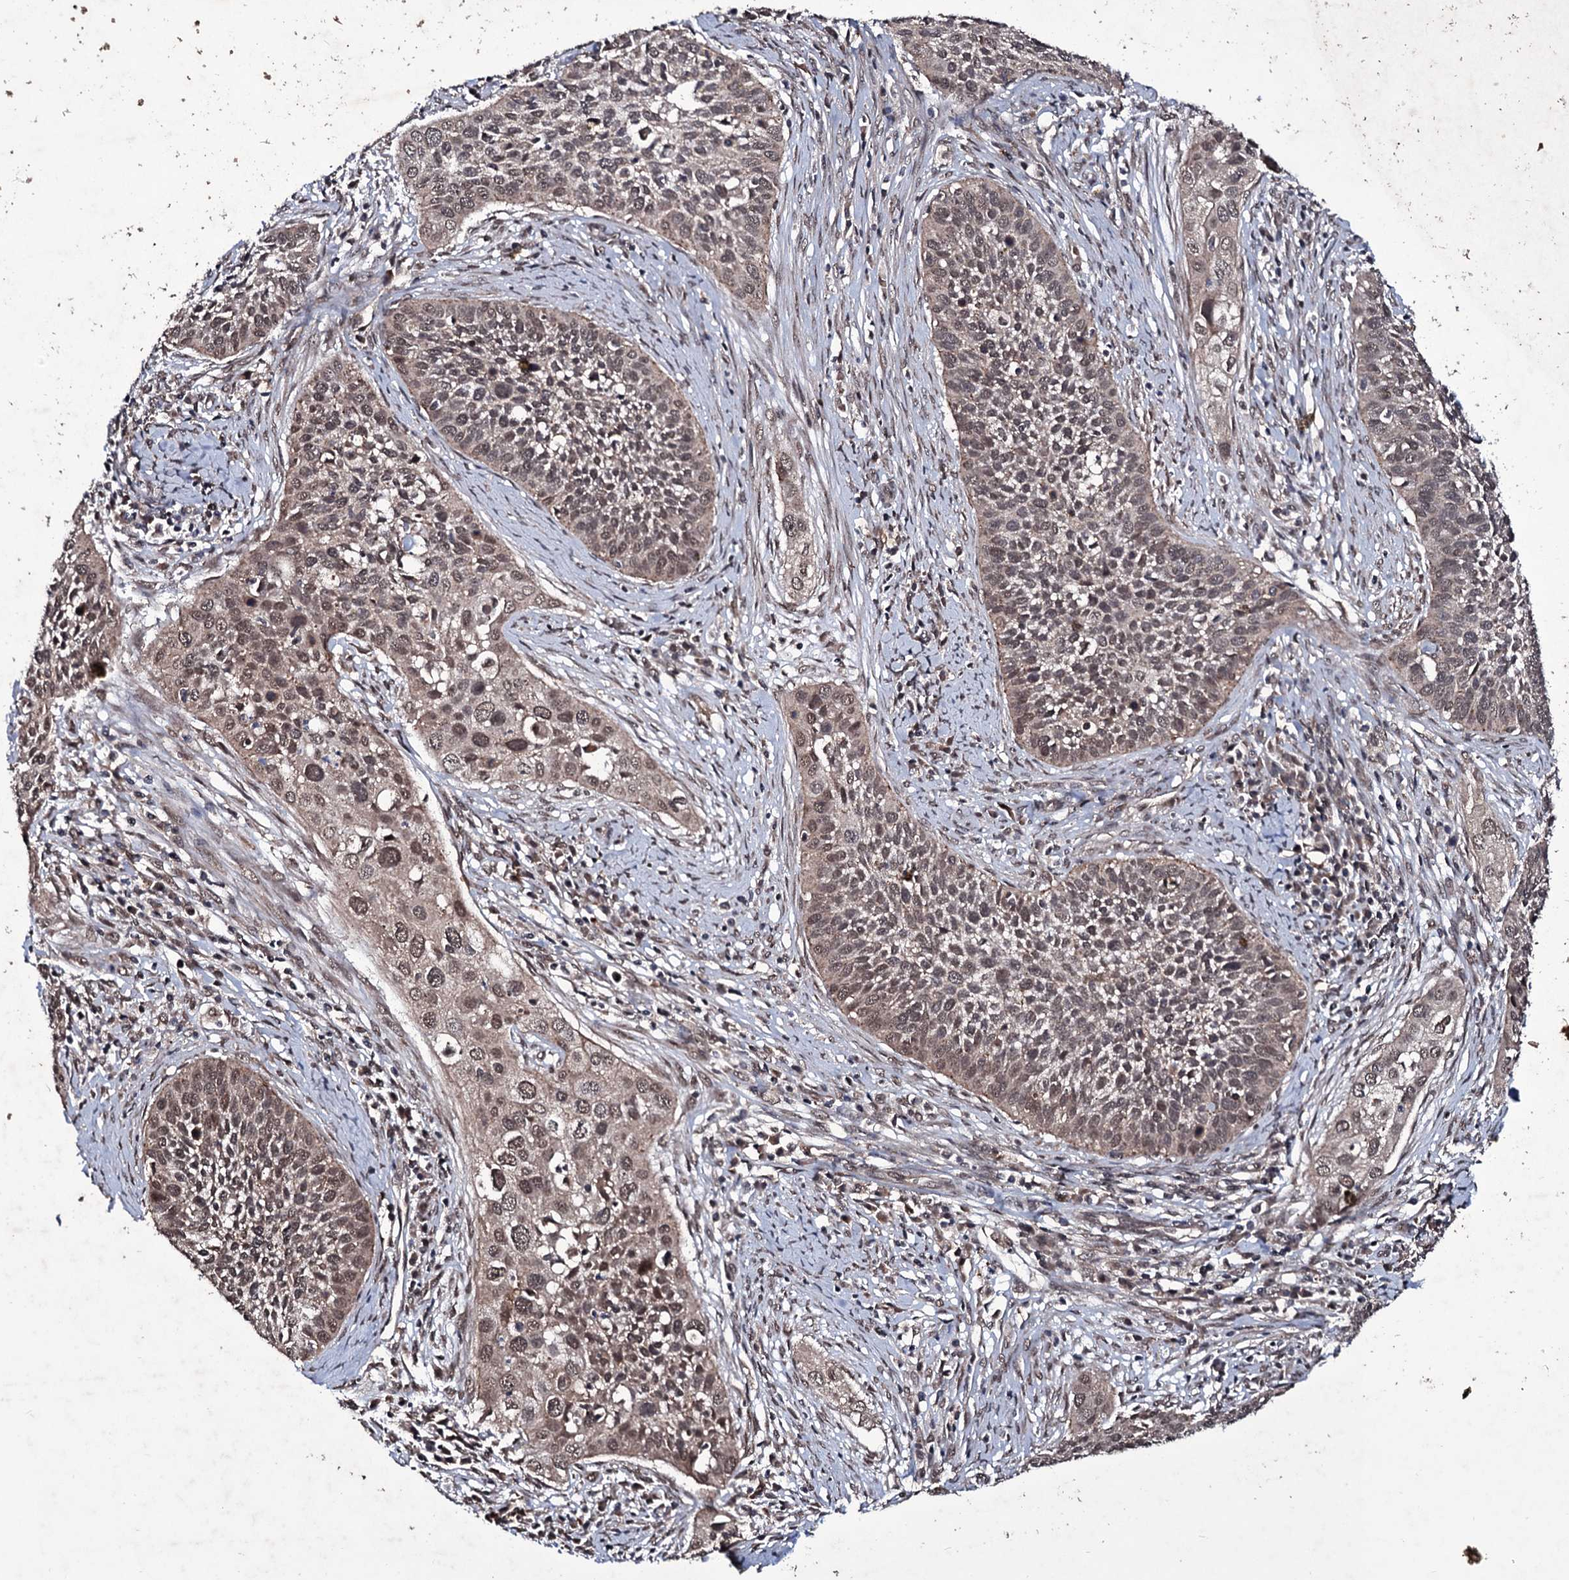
{"staining": {"intensity": "weak", "quantity": "25%-75%", "location": "cytoplasmic/membranous,nuclear"}, "tissue": "cervical cancer", "cell_type": "Tumor cells", "image_type": "cancer", "snomed": [{"axis": "morphology", "description": "Squamous cell carcinoma, NOS"}, {"axis": "topography", "description": "Cervix"}], "caption": "A brown stain labels weak cytoplasmic/membranous and nuclear expression of a protein in human squamous cell carcinoma (cervical) tumor cells.", "gene": "MRPS31", "patient": {"sex": "female", "age": 34}}